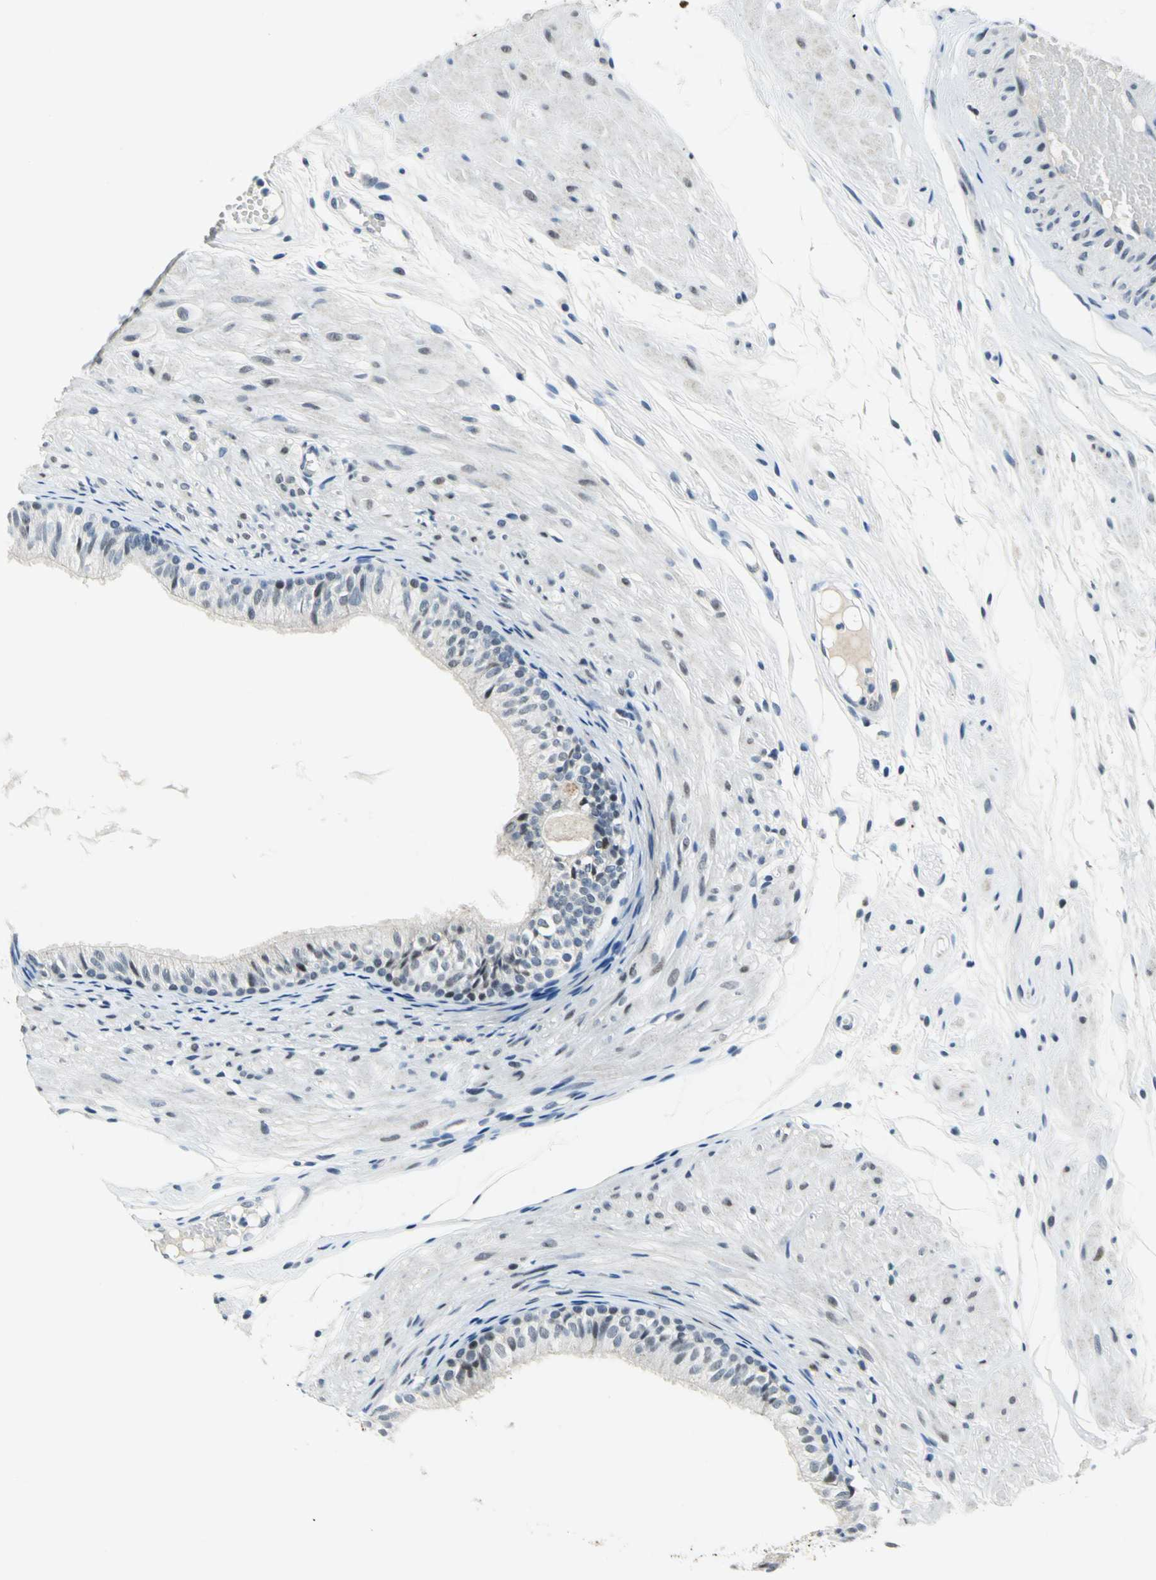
{"staining": {"intensity": "moderate", "quantity": ">75%", "location": "cytoplasmic/membranous"}, "tissue": "epididymis", "cell_type": "Glandular cells", "image_type": "normal", "snomed": [{"axis": "morphology", "description": "Normal tissue, NOS"}, {"axis": "morphology", "description": "Atrophy, NOS"}, {"axis": "topography", "description": "Testis"}, {"axis": "topography", "description": "Epididymis"}], "caption": "Epididymis stained with DAB immunohistochemistry (IHC) shows medium levels of moderate cytoplasmic/membranous expression in approximately >75% of glandular cells.", "gene": "RAD17", "patient": {"sex": "male", "age": 18}}